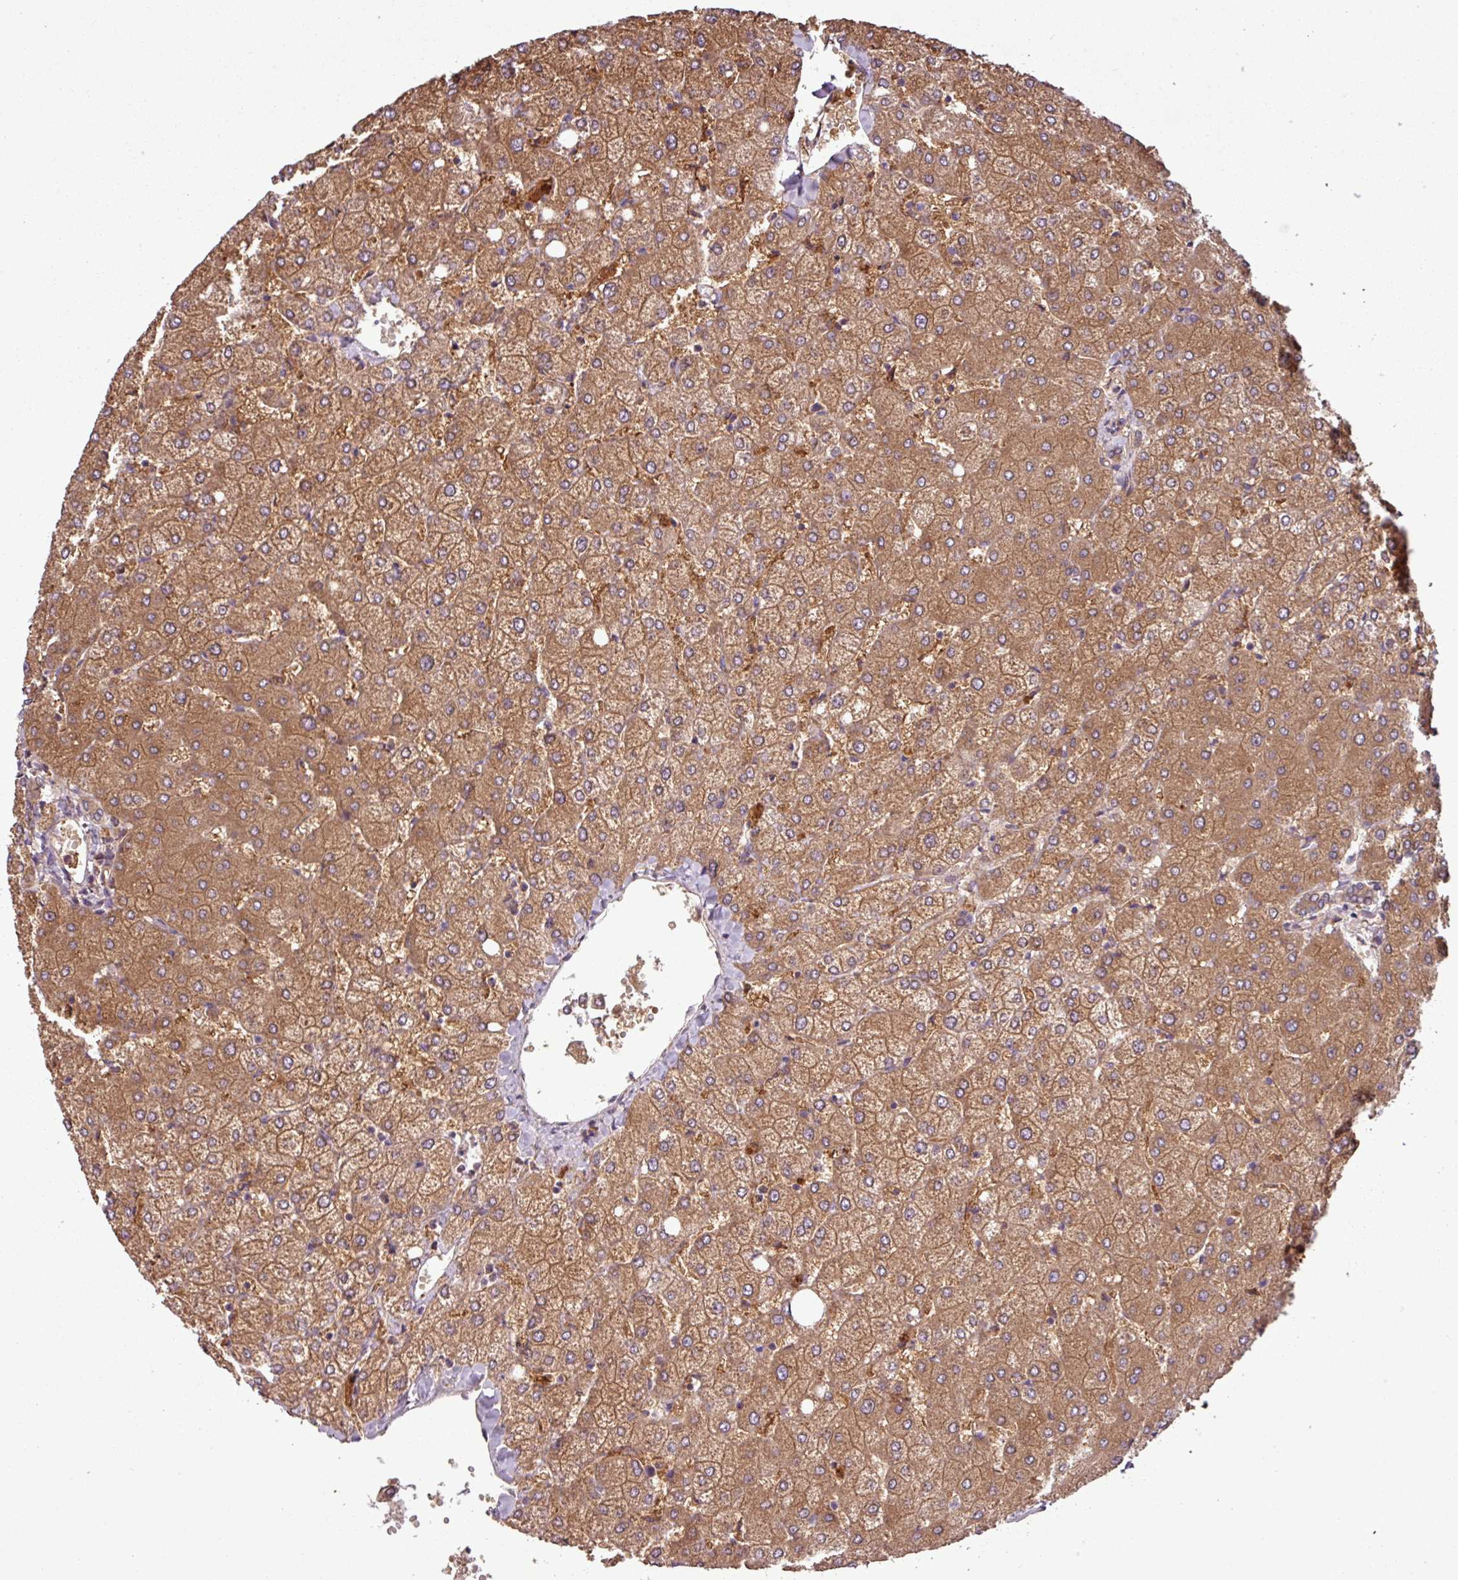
{"staining": {"intensity": "moderate", "quantity": ">75%", "location": "cytoplasmic/membranous"}, "tissue": "liver", "cell_type": "Cholangiocytes", "image_type": "normal", "snomed": [{"axis": "morphology", "description": "Normal tissue, NOS"}, {"axis": "topography", "description": "Liver"}], "caption": "Protein staining demonstrates moderate cytoplasmic/membranous expression in approximately >75% of cholangiocytes in unremarkable liver.", "gene": "SIRPB2", "patient": {"sex": "female", "age": 54}}